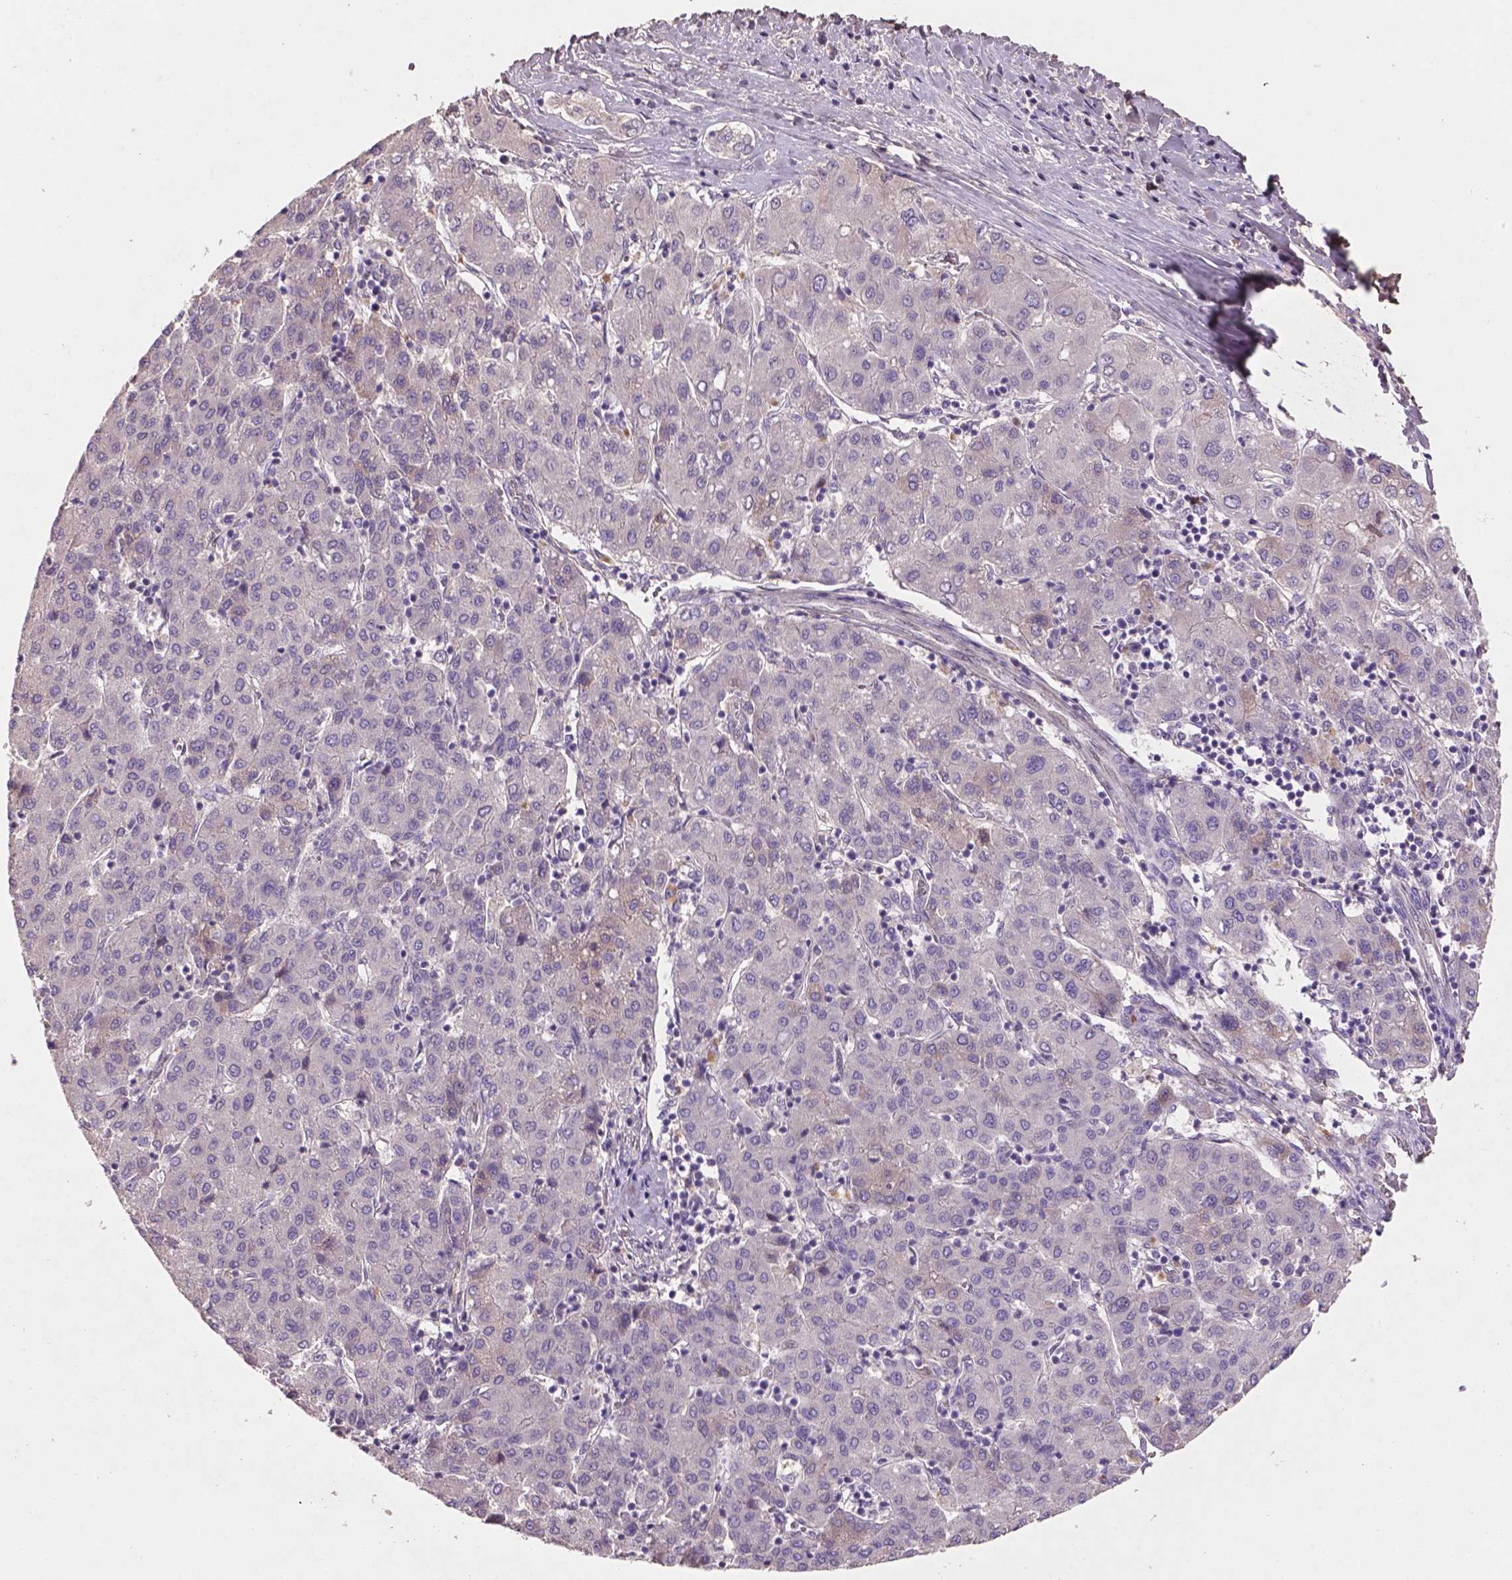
{"staining": {"intensity": "negative", "quantity": "none", "location": "none"}, "tissue": "liver cancer", "cell_type": "Tumor cells", "image_type": "cancer", "snomed": [{"axis": "morphology", "description": "Carcinoma, Hepatocellular, NOS"}, {"axis": "topography", "description": "Liver"}], "caption": "A high-resolution photomicrograph shows immunohistochemistry (IHC) staining of liver cancer (hepatocellular carcinoma), which exhibits no significant staining in tumor cells. (Stains: DAB (3,3'-diaminobenzidine) IHC with hematoxylin counter stain, Microscopy: brightfield microscopy at high magnification).", "gene": "SOX17", "patient": {"sex": "male", "age": 65}}